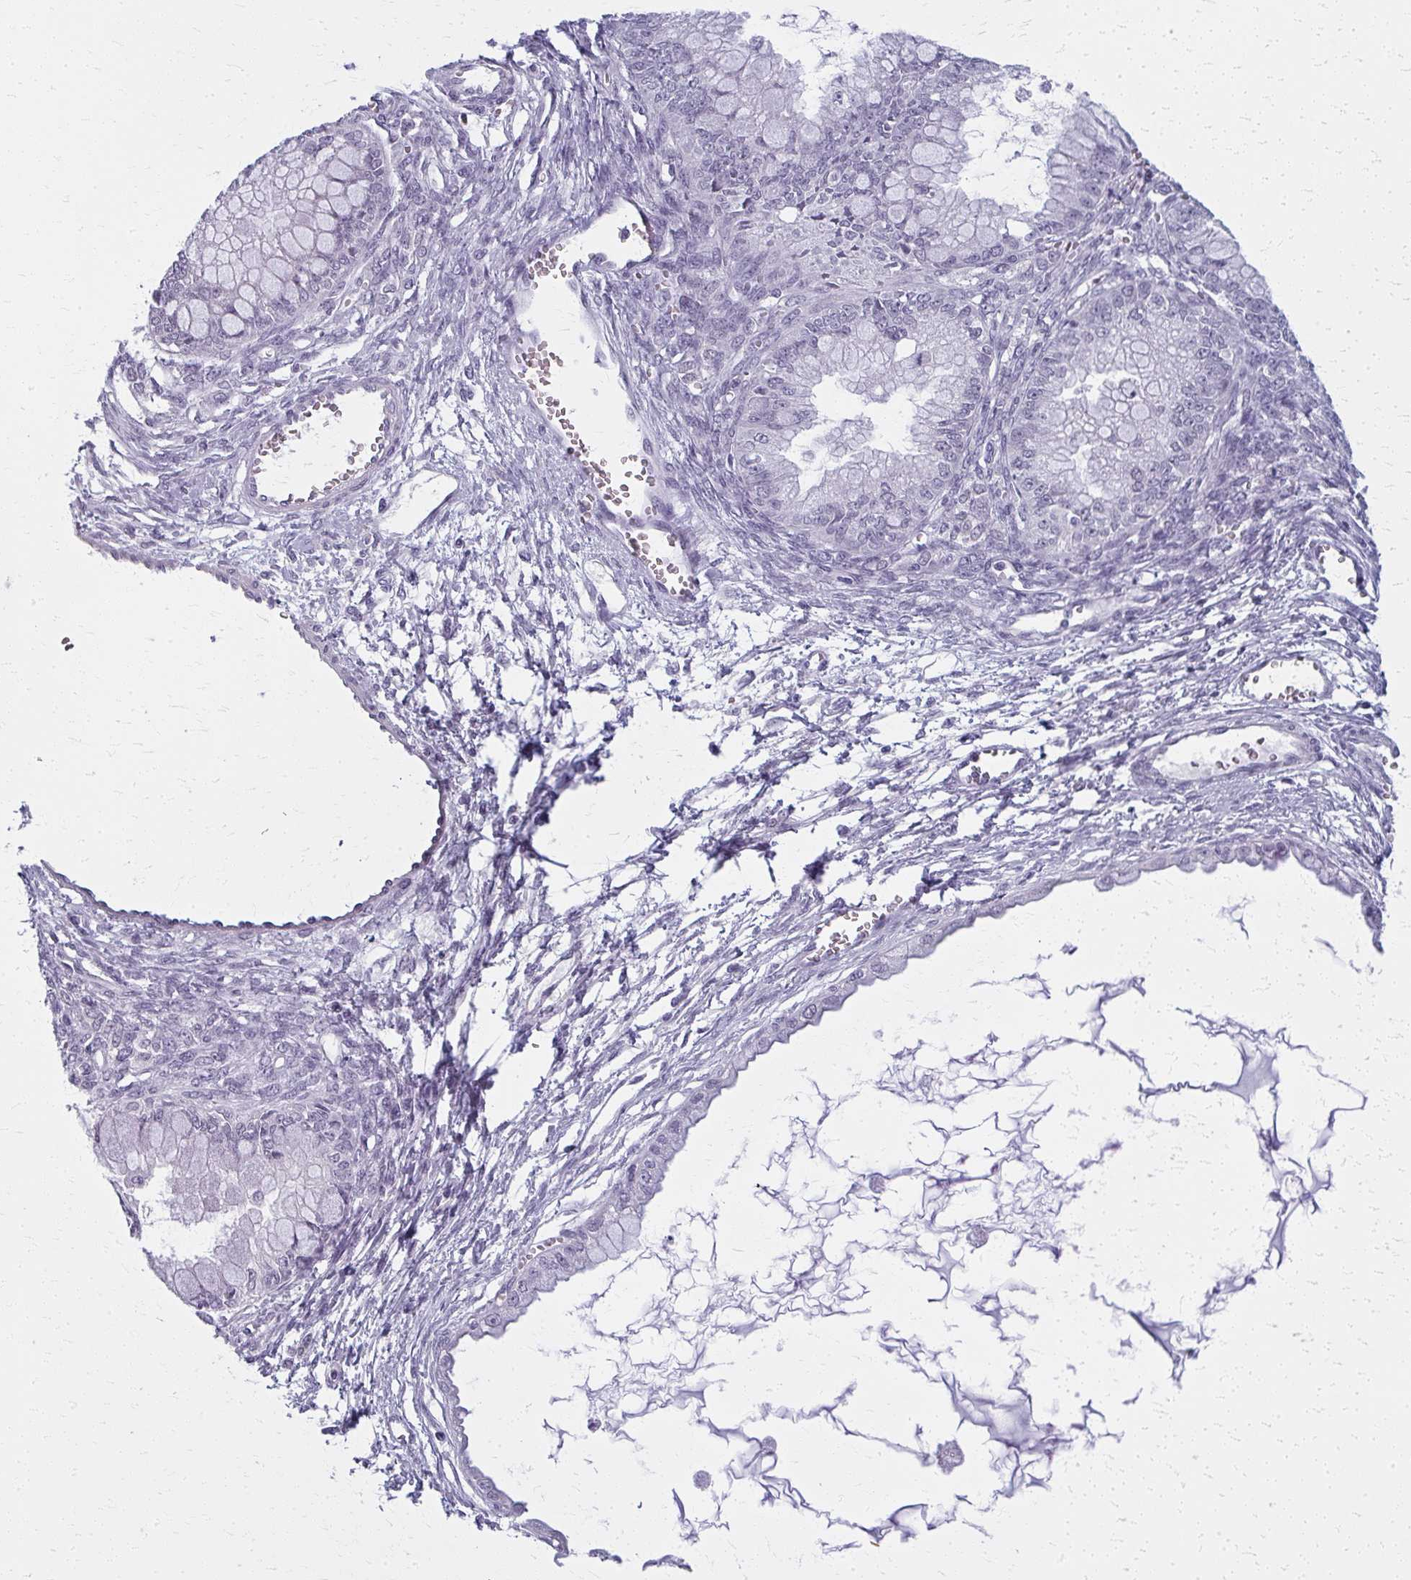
{"staining": {"intensity": "negative", "quantity": "none", "location": "none"}, "tissue": "ovarian cancer", "cell_type": "Tumor cells", "image_type": "cancer", "snomed": [{"axis": "morphology", "description": "Cystadenocarcinoma, mucinous, NOS"}, {"axis": "topography", "description": "Ovary"}], "caption": "There is no significant staining in tumor cells of ovarian mucinous cystadenocarcinoma.", "gene": "CASQ2", "patient": {"sex": "female", "age": 34}}